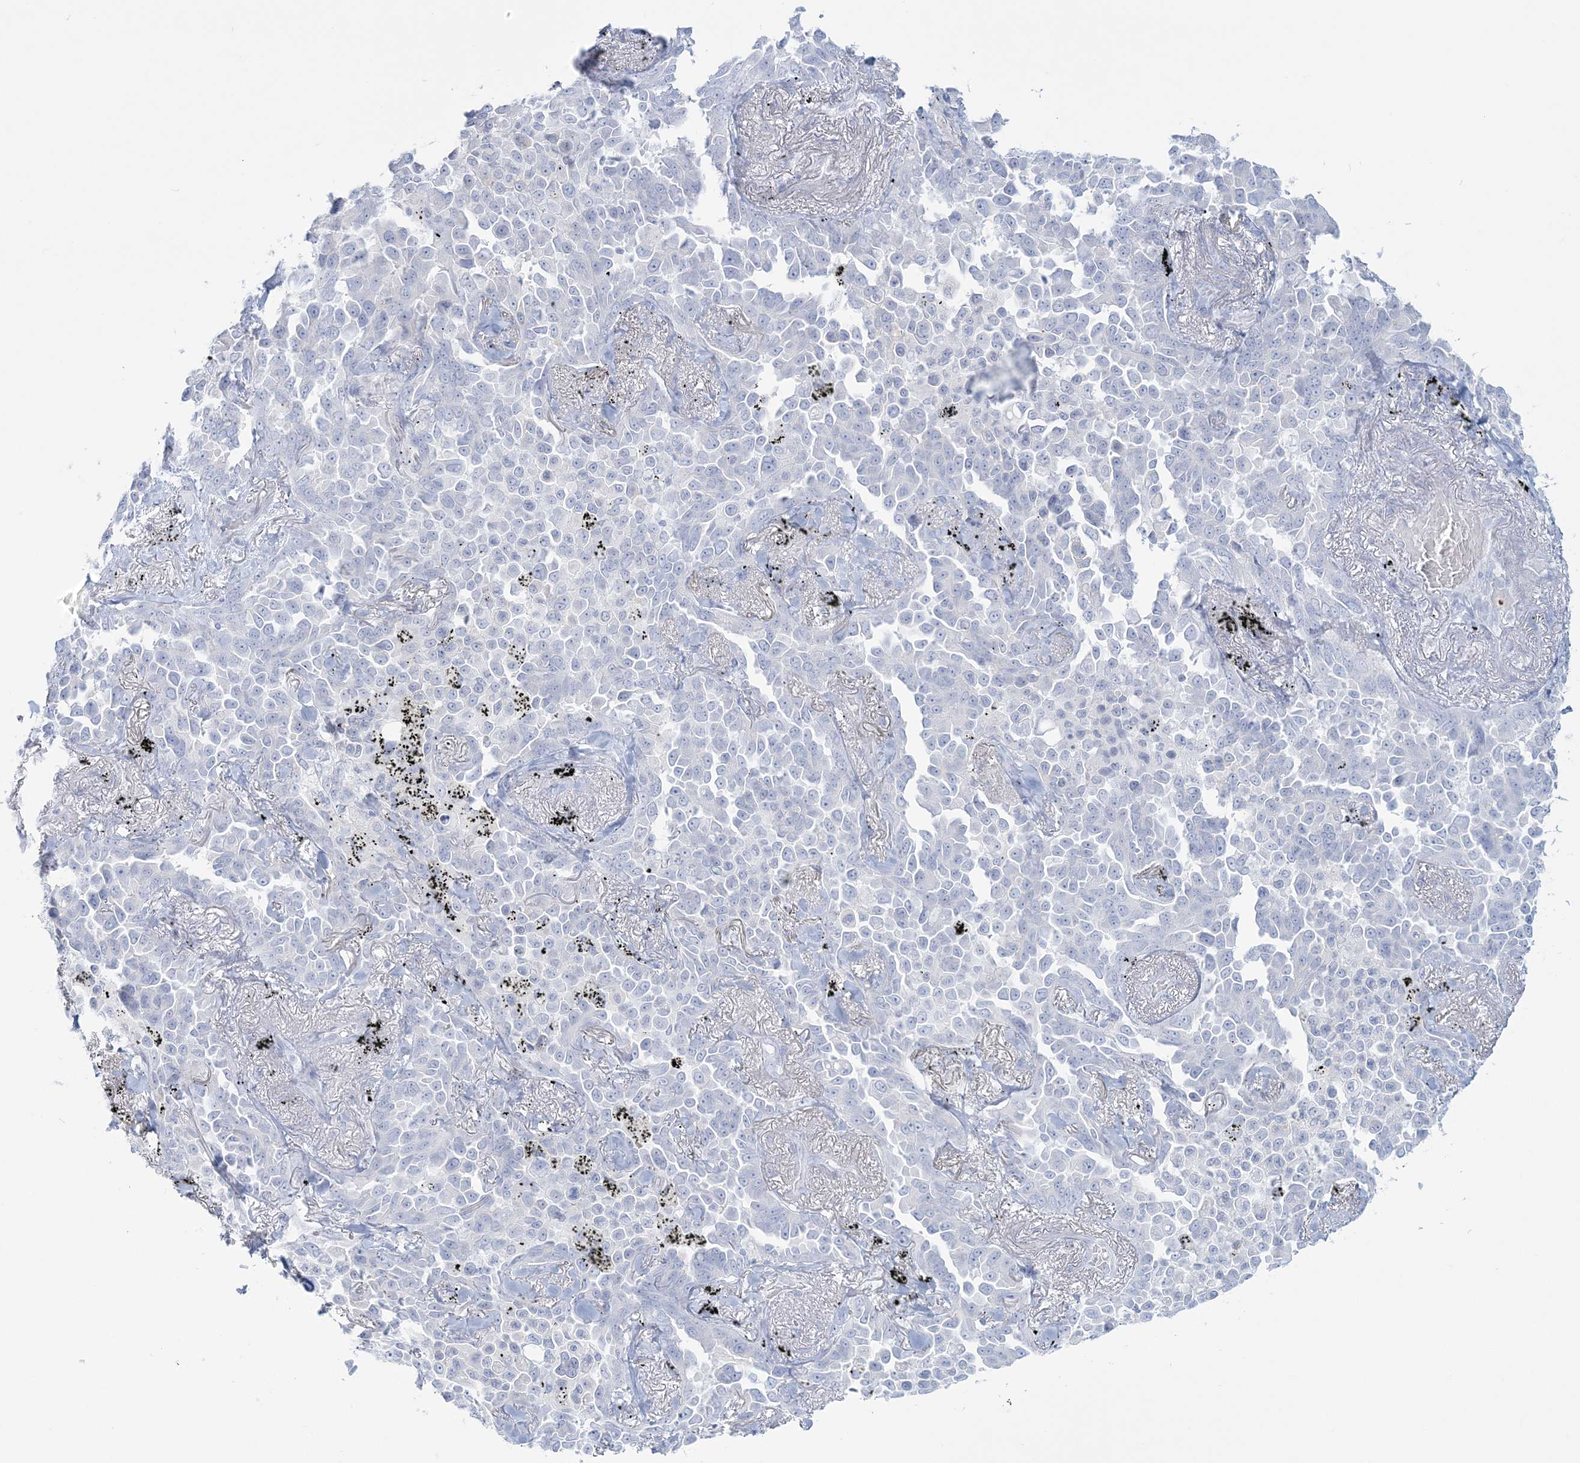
{"staining": {"intensity": "negative", "quantity": "none", "location": "none"}, "tissue": "lung cancer", "cell_type": "Tumor cells", "image_type": "cancer", "snomed": [{"axis": "morphology", "description": "Adenocarcinoma, NOS"}, {"axis": "topography", "description": "Lung"}], "caption": "Immunohistochemical staining of human lung cancer (adenocarcinoma) exhibits no significant staining in tumor cells. (DAB immunohistochemistry (IHC) with hematoxylin counter stain).", "gene": "ADGB", "patient": {"sex": "female", "age": 67}}